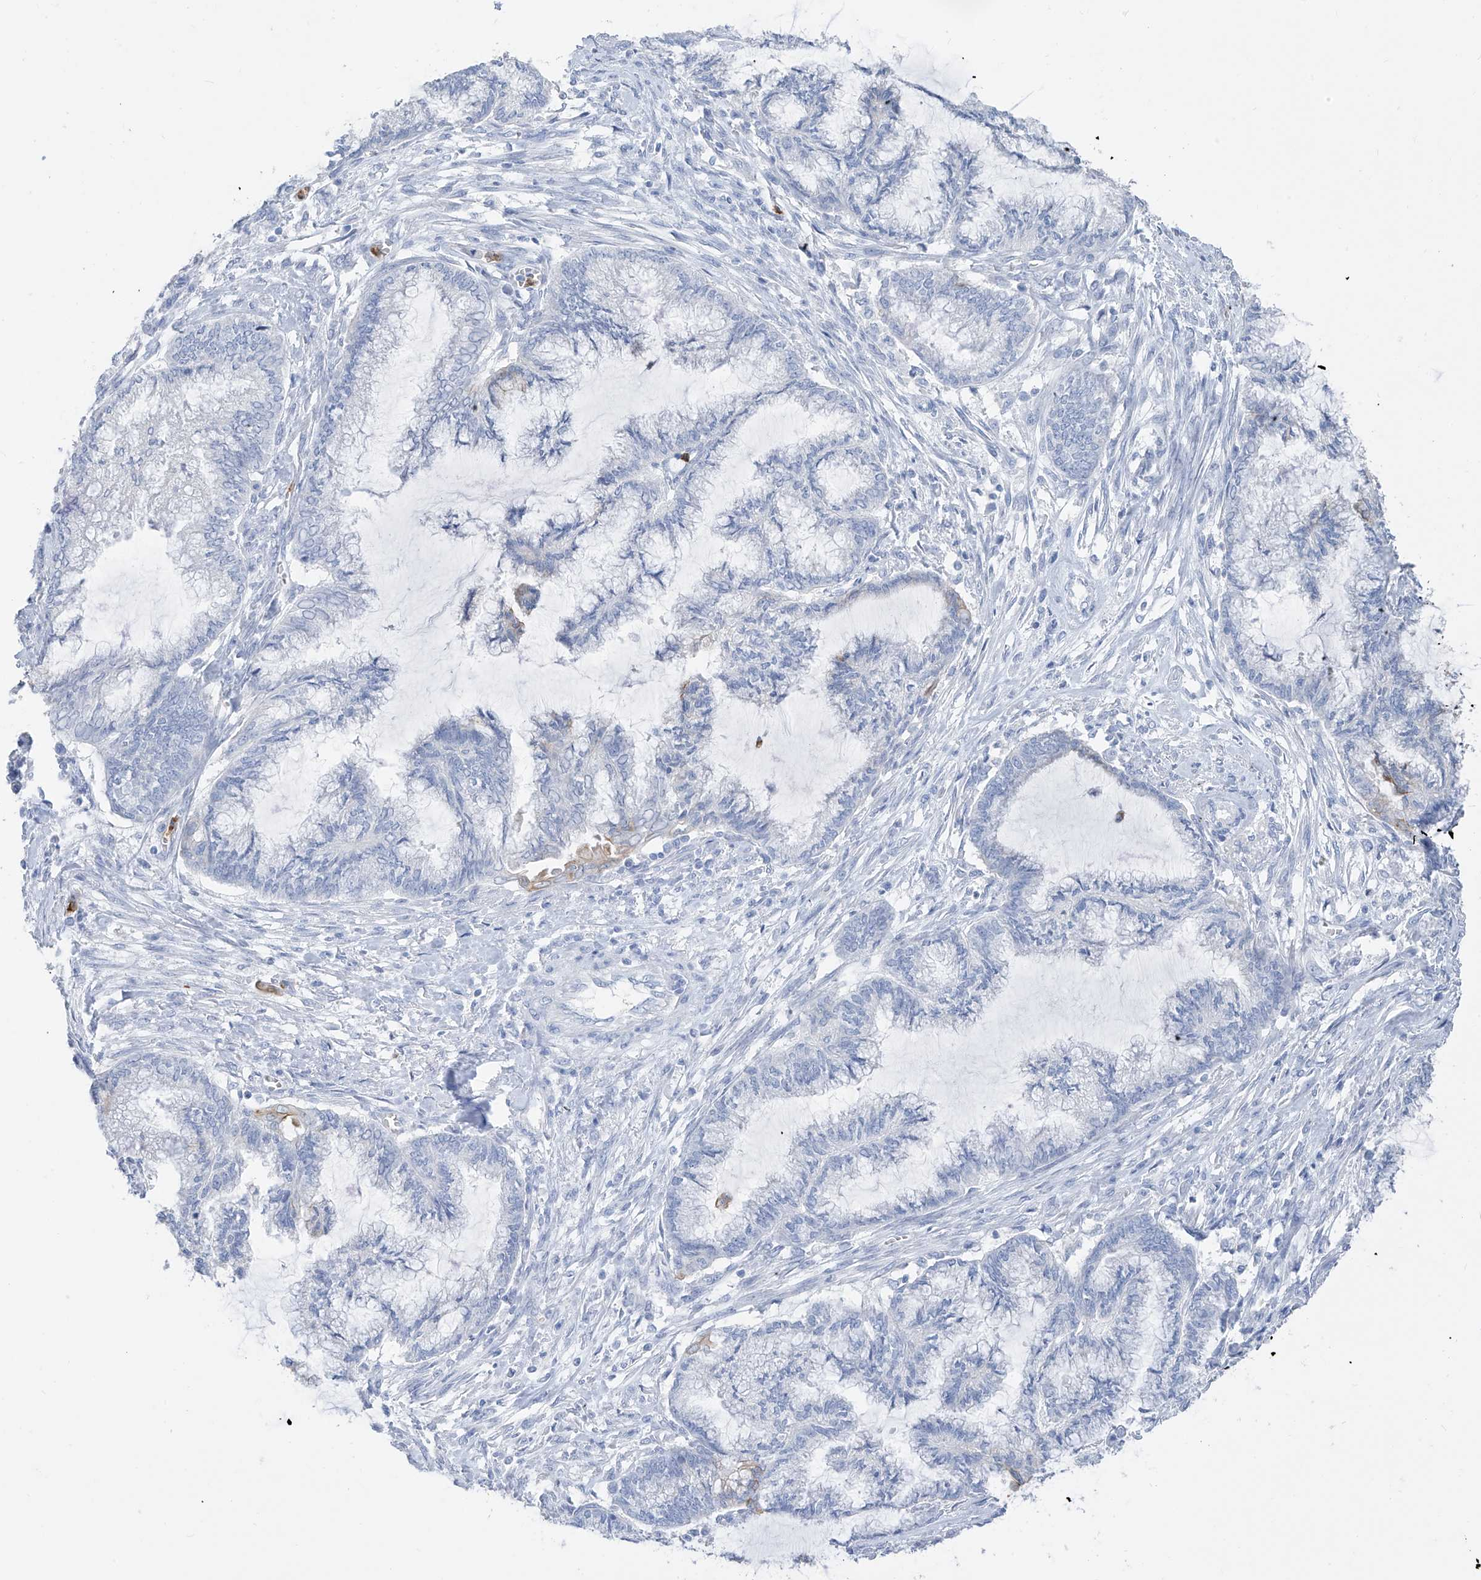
{"staining": {"intensity": "negative", "quantity": "none", "location": "none"}, "tissue": "endometrial cancer", "cell_type": "Tumor cells", "image_type": "cancer", "snomed": [{"axis": "morphology", "description": "Adenocarcinoma, NOS"}, {"axis": "topography", "description": "Endometrium"}], "caption": "Immunohistochemistry of endometrial cancer (adenocarcinoma) demonstrates no expression in tumor cells.", "gene": "PAFAH1B3", "patient": {"sex": "female", "age": 86}}